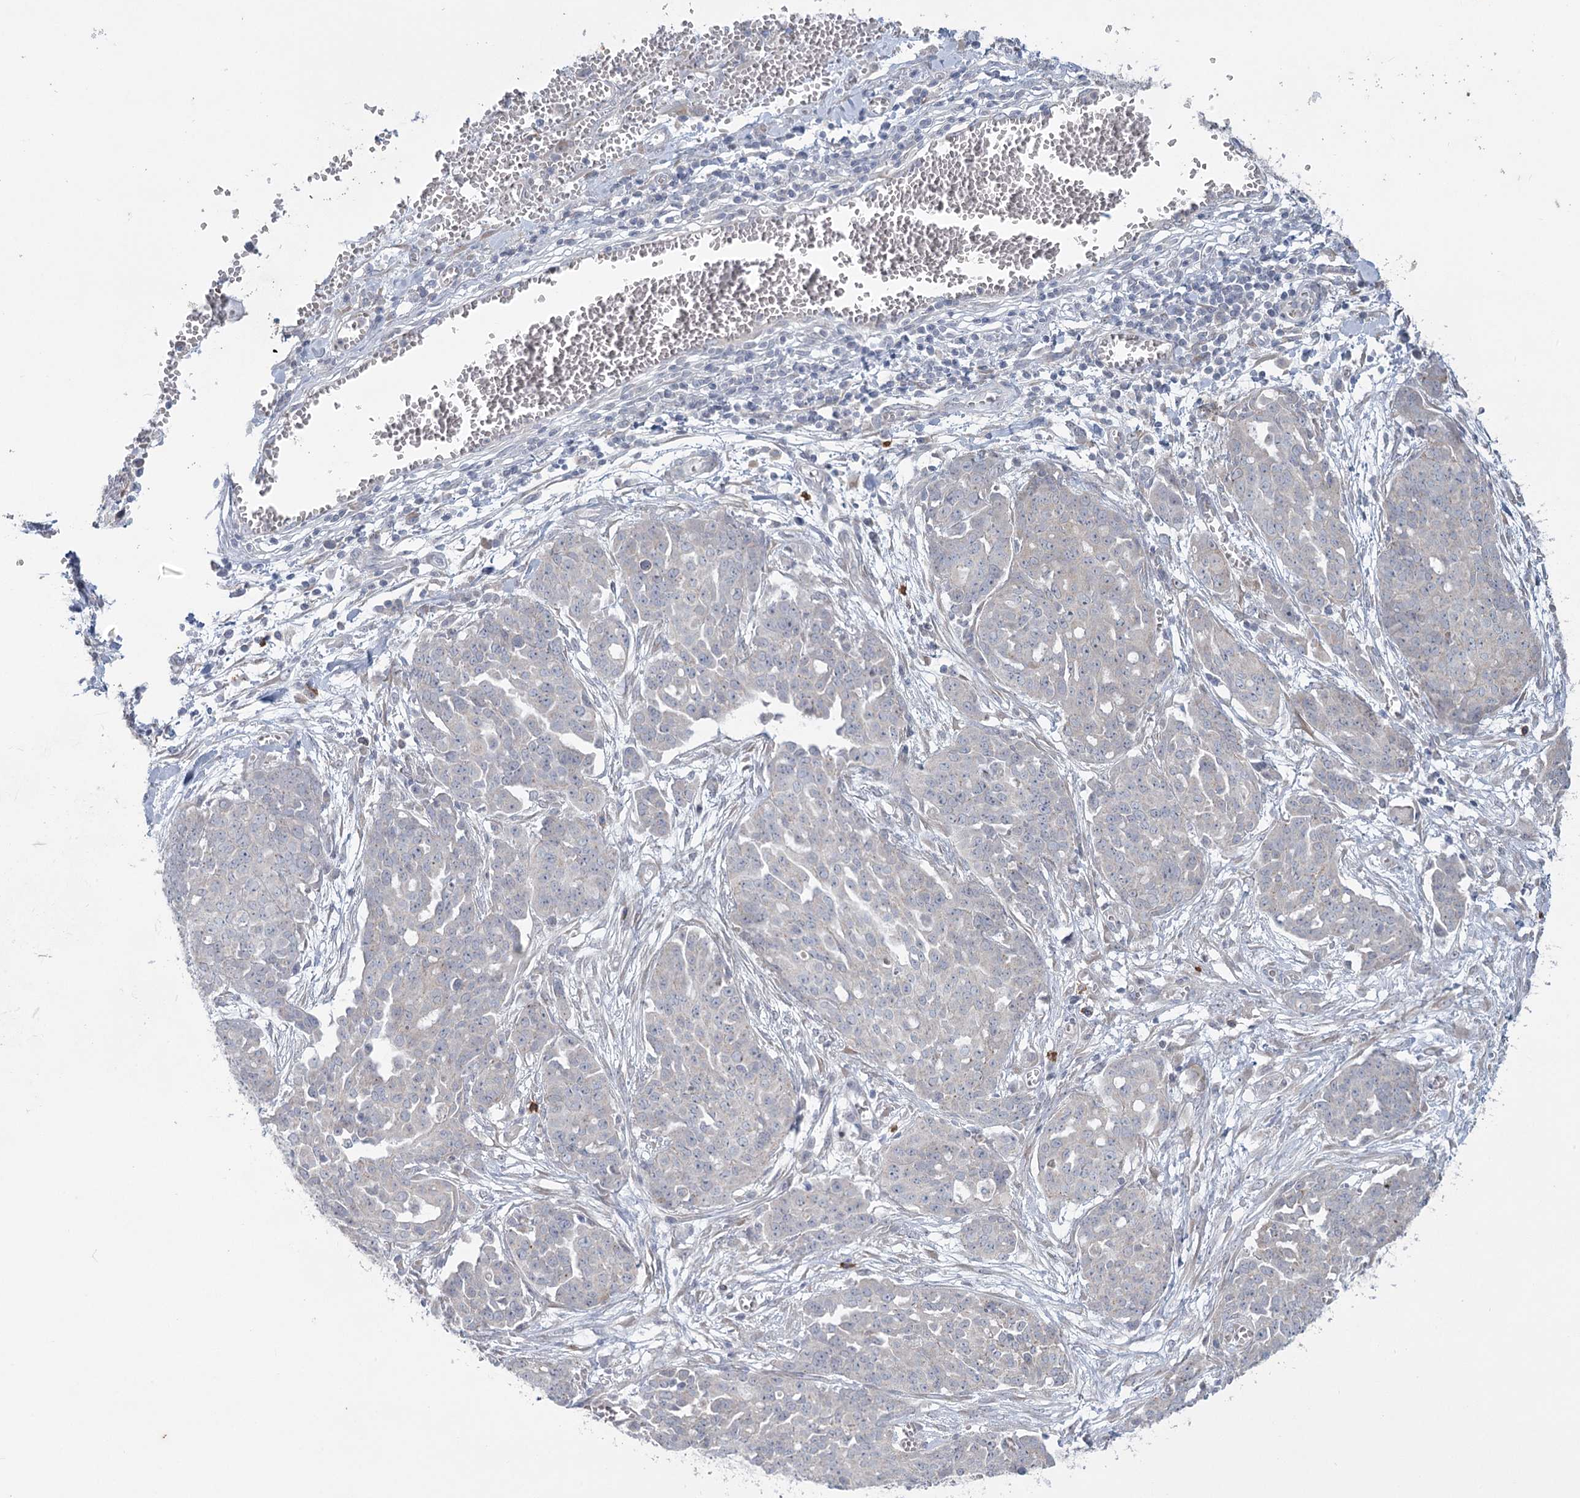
{"staining": {"intensity": "negative", "quantity": "none", "location": "none"}, "tissue": "ovarian cancer", "cell_type": "Tumor cells", "image_type": "cancer", "snomed": [{"axis": "morphology", "description": "Cystadenocarcinoma, serous, NOS"}, {"axis": "topography", "description": "Soft tissue"}, {"axis": "topography", "description": "Ovary"}], "caption": "This photomicrograph is of ovarian cancer (serous cystadenocarcinoma) stained with IHC to label a protein in brown with the nuclei are counter-stained blue. There is no expression in tumor cells. (DAB immunohistochemistry (IHC), high magnification).", "gene": "PLA2G12A", "patient": {"sex": "female", "age": 57}}